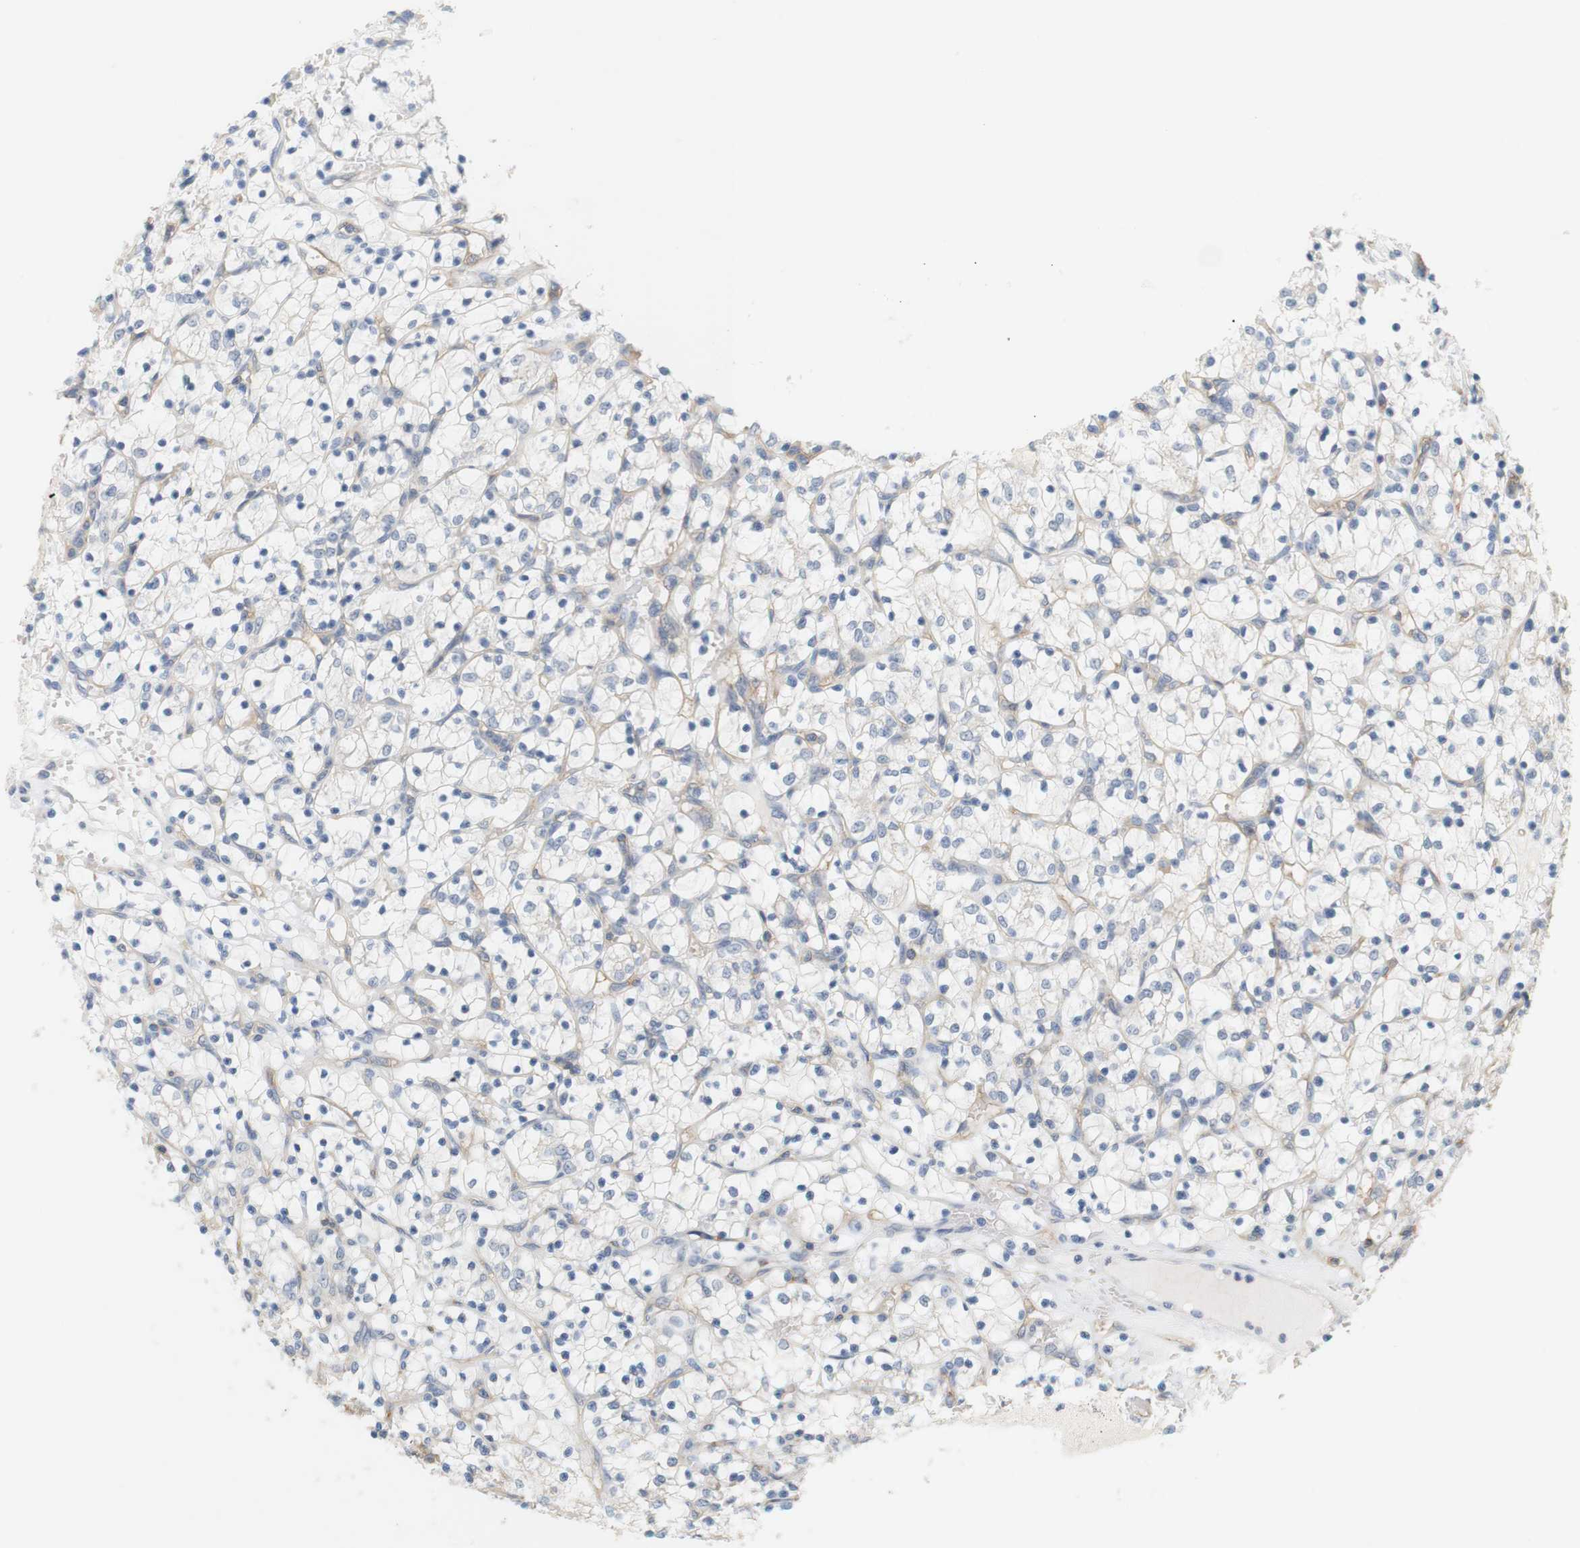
{"staining": {"intensity": "negative", "quantity": "none", "location": "none"}, "tissue": "renal cancer", "cell_type": "Tumor cells", "image_type": "cancer", "snomed": [{"axis": "morphology", "description": "Adenocarcinoma, NOS"}, {"axis": "topography", "description": "Kidney"}], "caption": "The immunohistochemistry histopathology image has no significant staining in tumor cells of adenocarcinoma (renal) tissue.", "gene": "OSR1", "patient": {"sex": "female", "age": 69}}